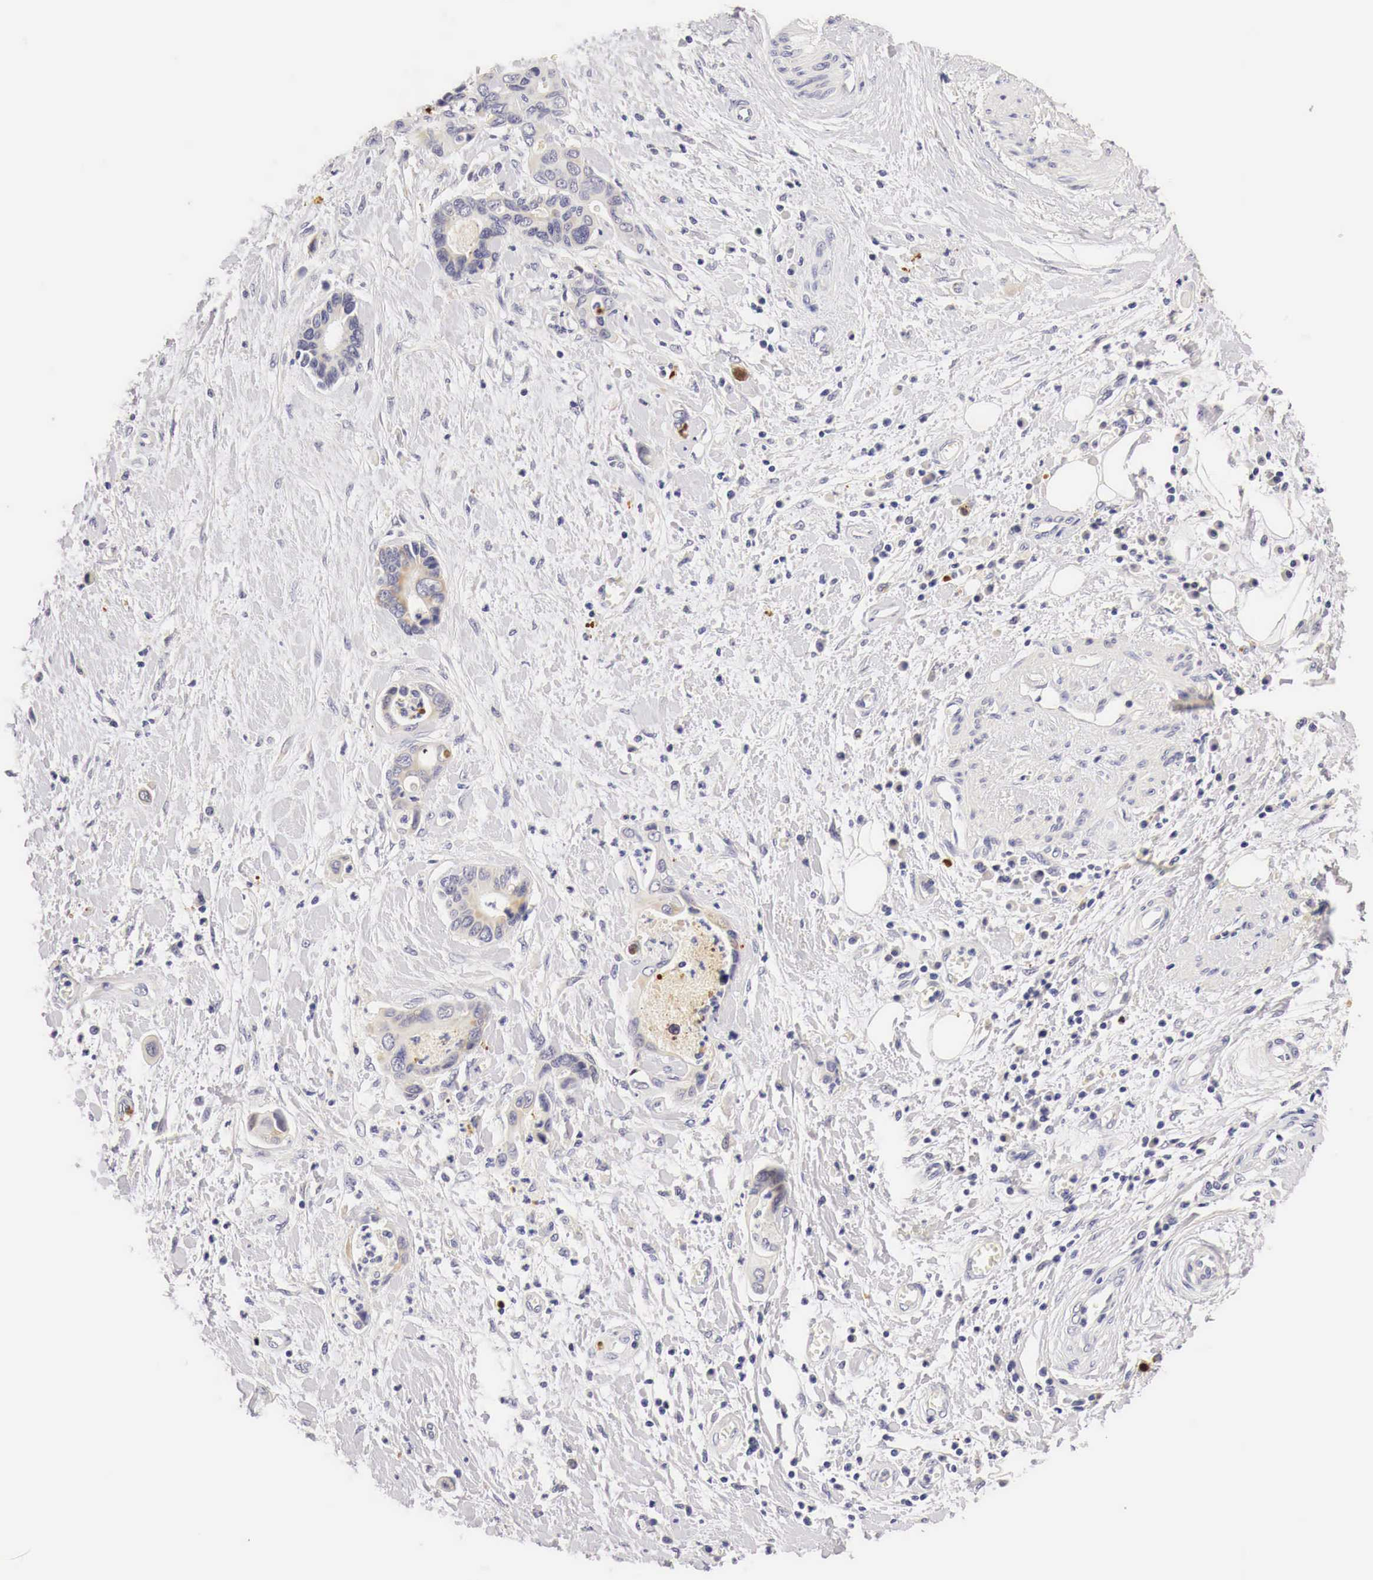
{"staining": {"intensity": "negative", "quantity": "none", "location": "none"}, "tissue": "pancreatic cancer", "cell_type": "Tumor cells", "image_type": "cancer", "snomed": [{"axis": "morphology", "description": "Adenocarcinoma, NOS"}, {"axis": "topography", "description": "Pancreas"}], "caption": "DAB immunohistochemical staining of pancreatic cancer (adenocarcinoma) displays no significant positivity in tumor cells. Nuclei are stained in blue.", "gene": "CASP3", "patient": {"sex": "female", "age": 70}}